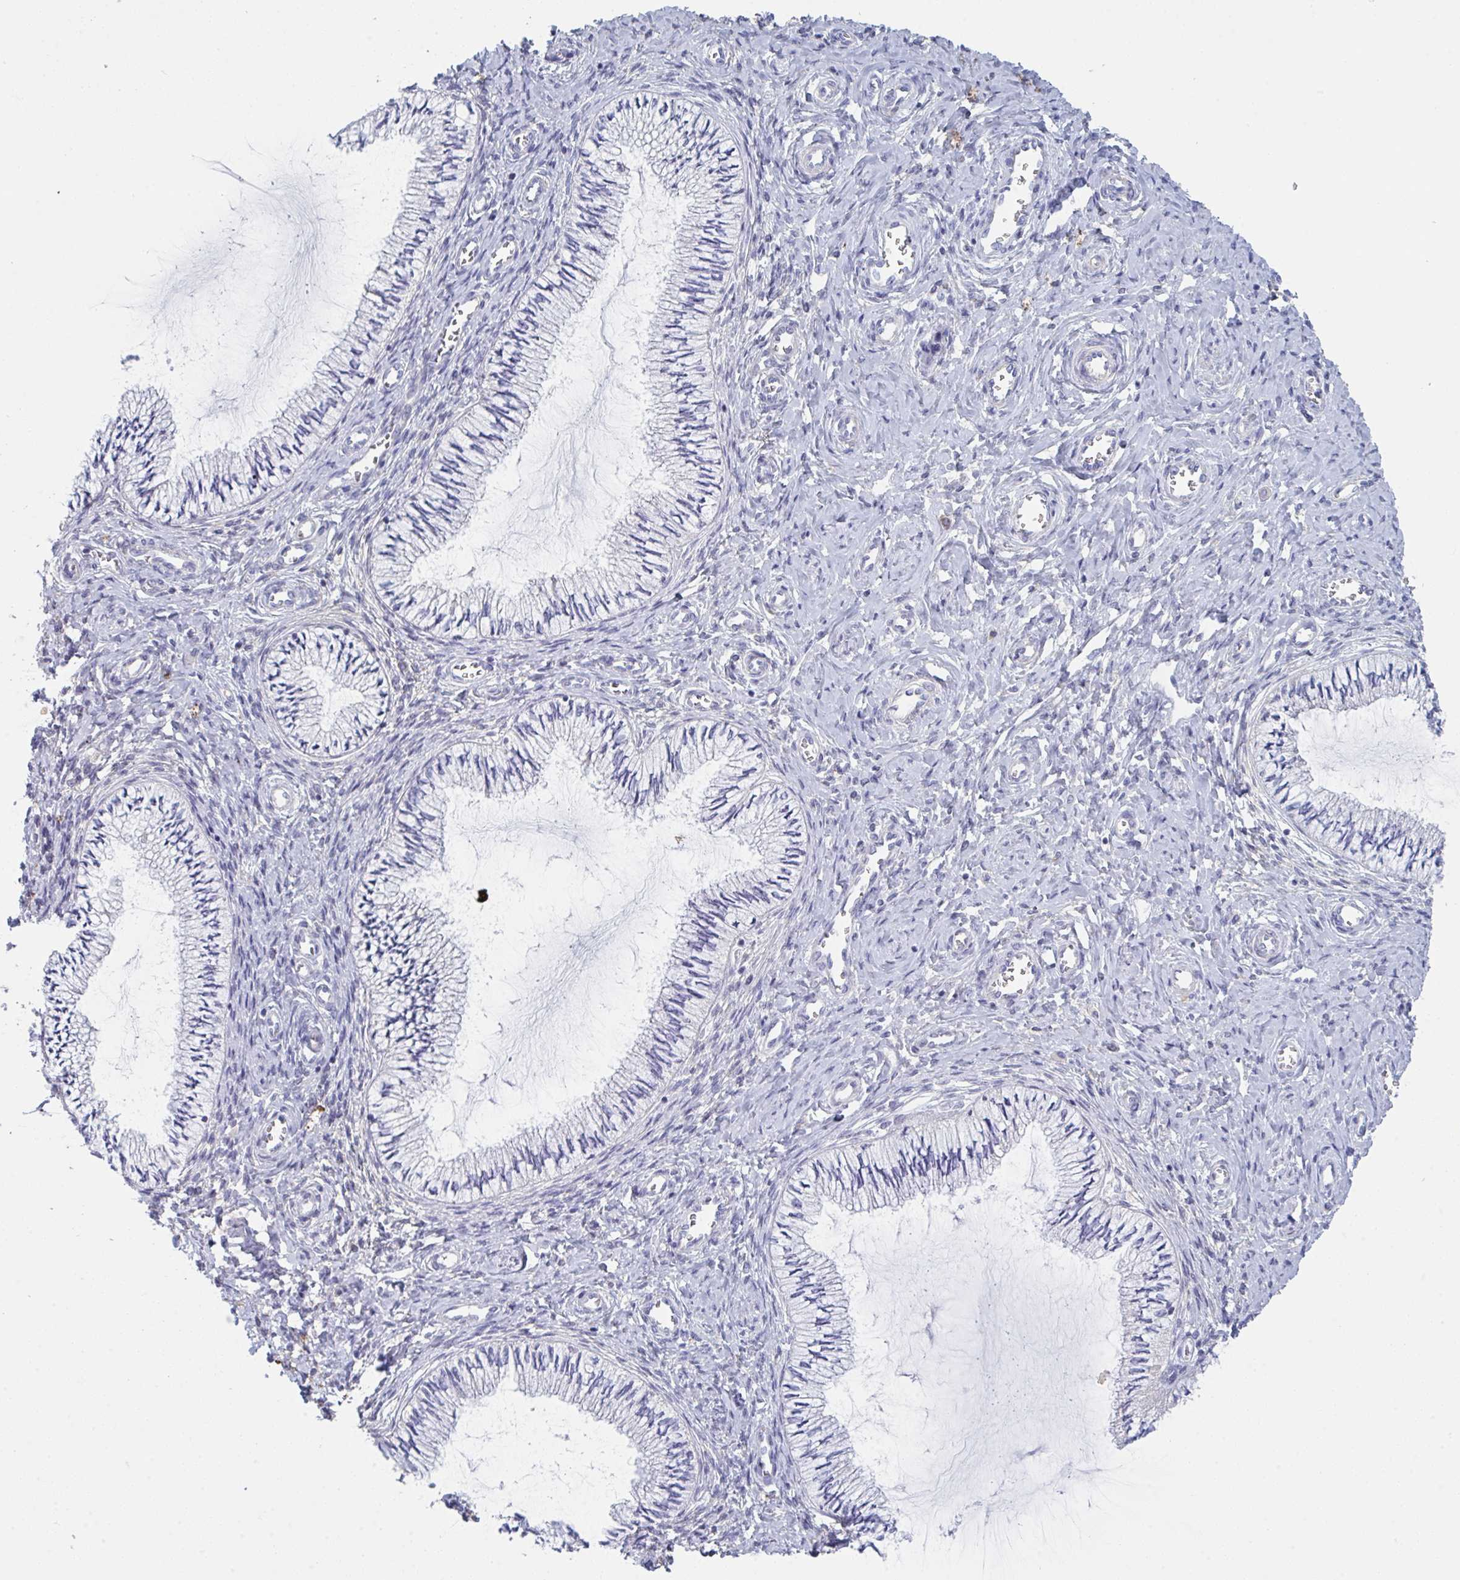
{"staining": {"intensity": "negative", "quantity": "none", "location": "none"}, "tissue": "cervix", "cell_type": "Glandular cells", "image_type": "normal", "snomed": [{"axis": "morphology", "description": "Normal tissue, NOS"}, {"axis": "topography", "description": "Cervix"}], "caption": "This is an IHC histopathology image of unremarkable cervix. There is no staining in glandular cells.", "gene": "HGFAC", "patient": {"sex": "female", "age": 24}}